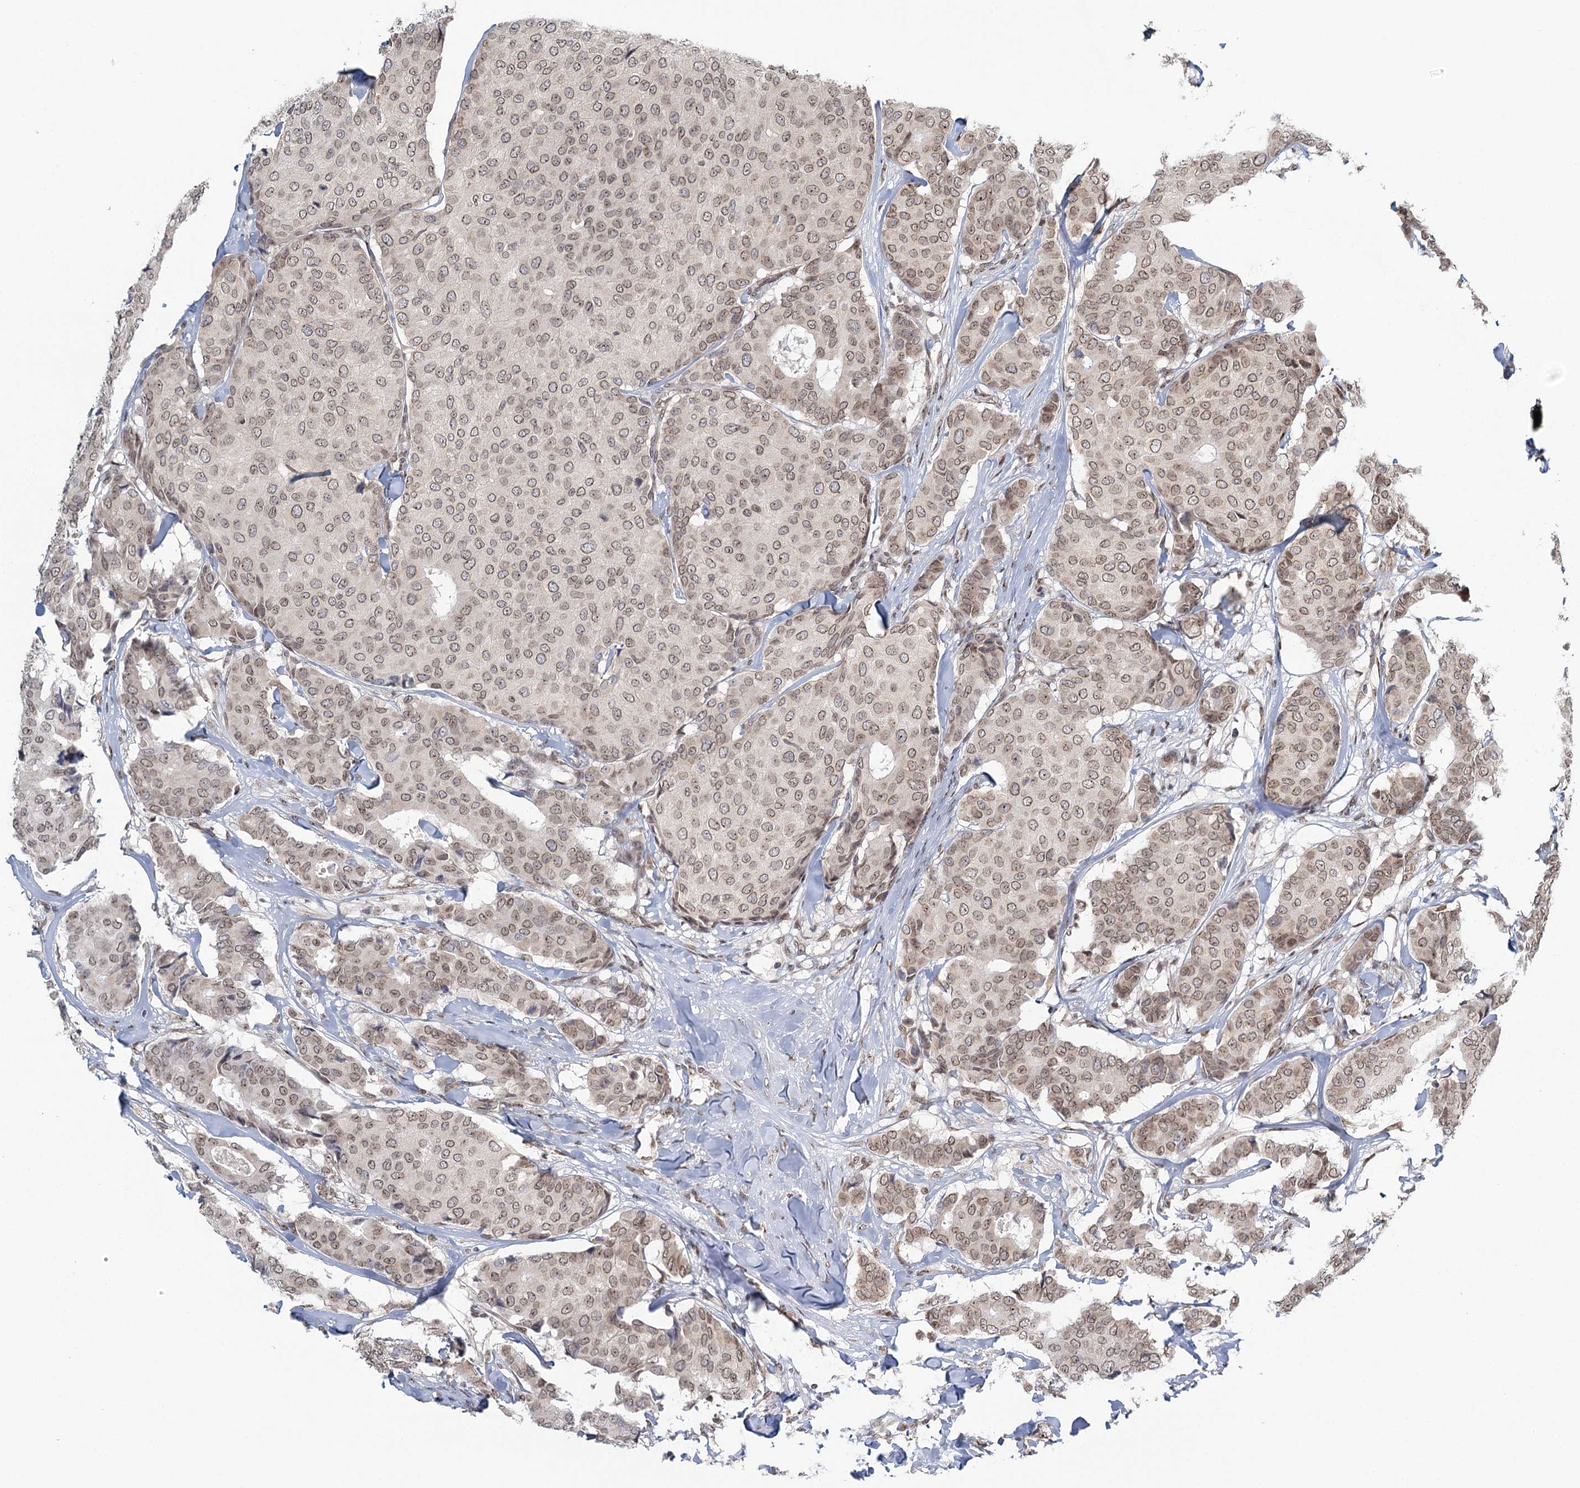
{"staining": {"intensity": "moderate", "quantity": ">75%", "location": "cytoplasmic/membranous,nuclear"}, "tissue": "breast cancer", "cell_type": "Tumor cells", "image_type": "cancer", "snomed": [{"axis": "morphology", "description": "Duct carcinoma"}, {"axis": "topography", "description": "Breast"}], "caption": "Brown immunohistochemical staining in human infiltrating ductal carcinoma (breast) demonstrates moderate cytoplasmic/membranous and nuclear expression in about >75% of tumor cells. The staining is performed using DAB brown chromogen to label protein expression. The nuclei are counter-stained blue using hematoxylin.", "gene": "TREX1", "patient": {"sex": "female", "age": 75}}